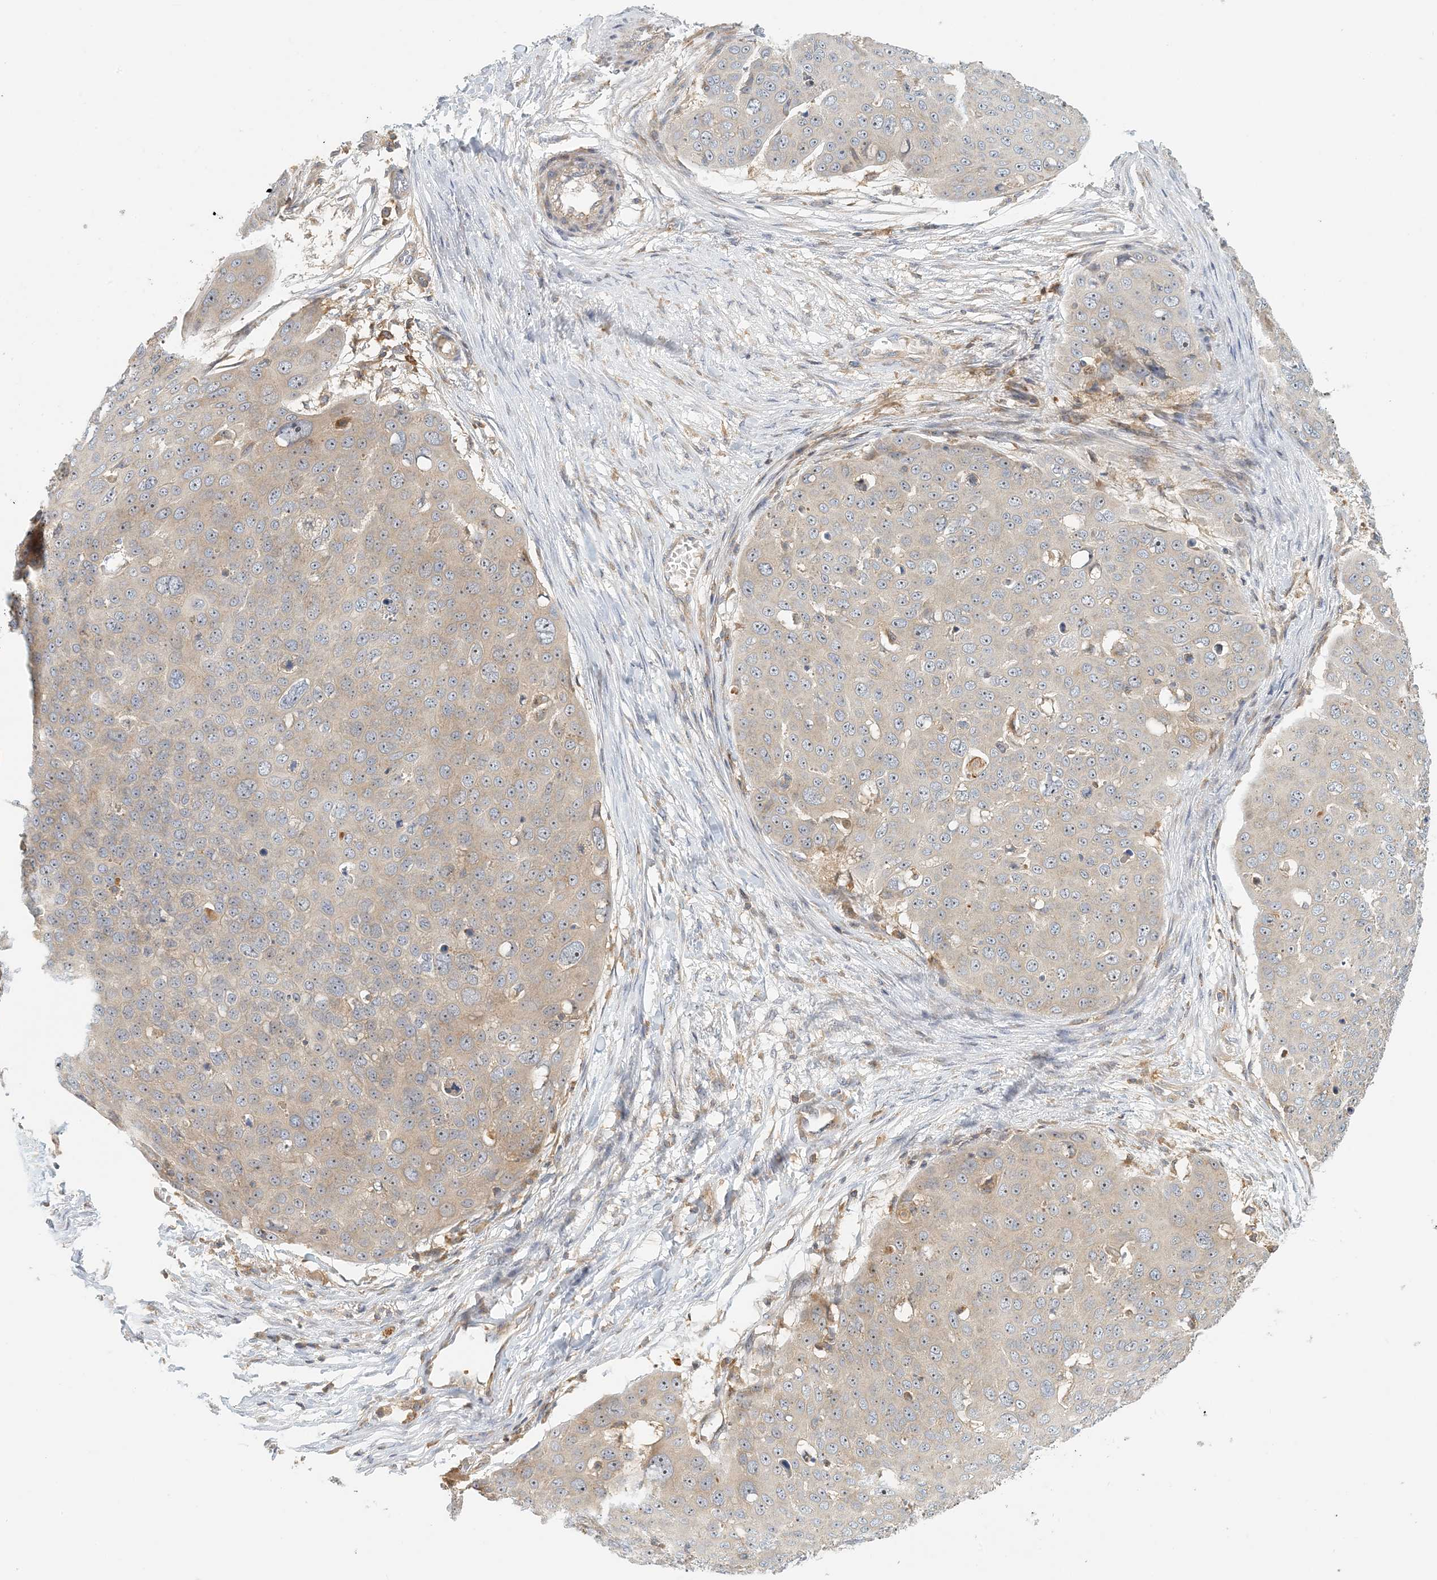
{"staining": {"intensity": "weak", "quantity": "<25%", "location": "cytoplasmic/membranous"}, "tissue": "skin cancer", "cell_type": "Tumor cells", "image_type": "cancer", "snomed": [{"axis": "morphology", "description": "Squamous cell carcinoma, NOS"}, {"axis": "topography", "description": "Skin"}], "caption": "Tumor cells show no significant protein positivity in skin cancer (squamous cell carcinoma).", "gene": "COLEC11", "patient": {"sex": "male", "age": 71}}